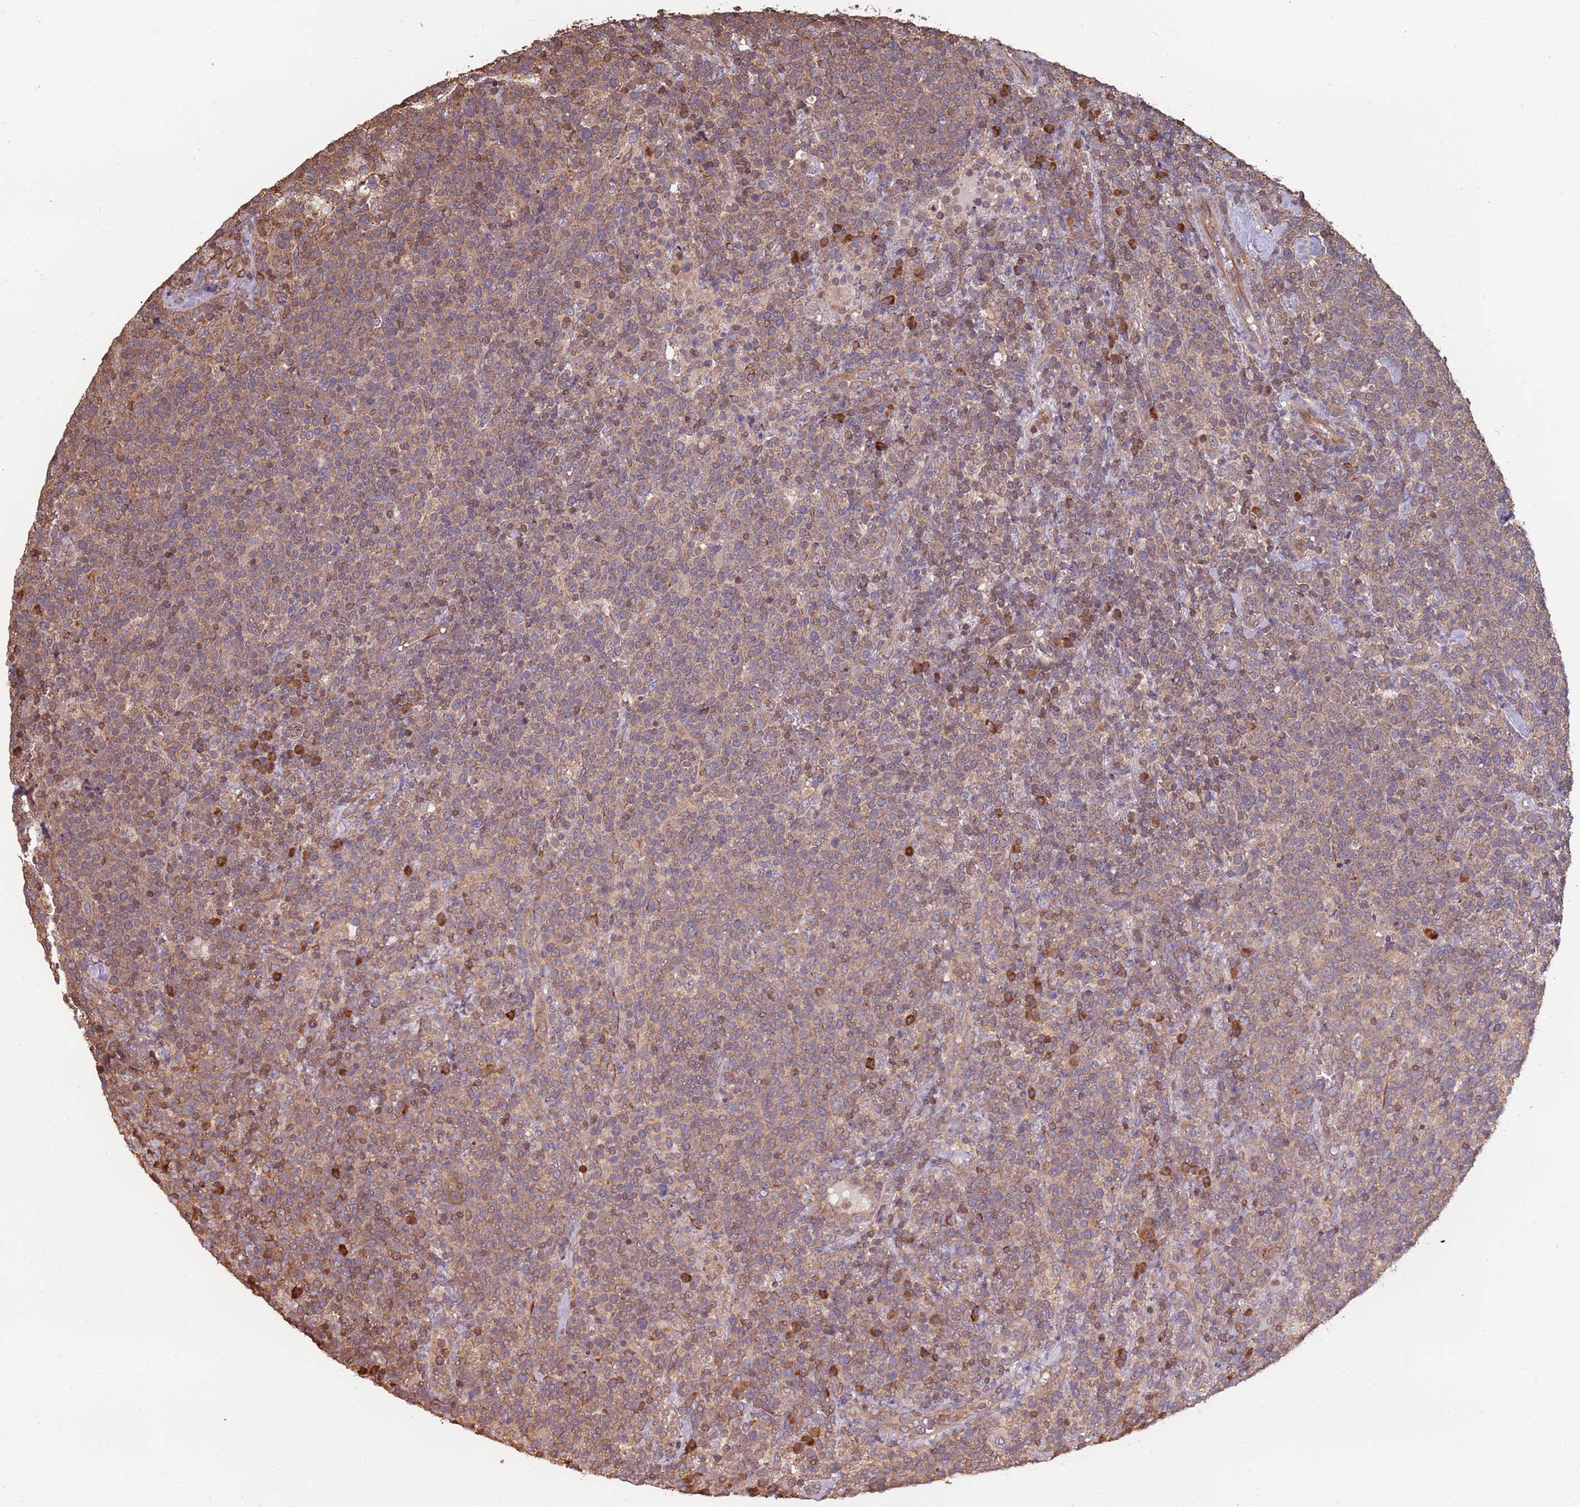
{"staining": {"intensity": "strong", "quantity": "<25%", "location": "cytoplasmic/membranous"}, "tissue": "lymphoma", "cell_type": "Tumor cells", "image_type": "cancer", "snomed": [{"axis": "morphology", "description": "Malignant lymphoma, non-Hodgkin's type, High grade"}, {"axis": "topography", "description": "Lymph node"}], "caption": "Immunohistochemistry (IHC) (DAB) staining of human lymphoma reveals strong cytoplasmic/membranous protein staining in approximately <25% of tumor cells.", "gene": "COG4", "patient": {"sex": "male", "age": 61}}